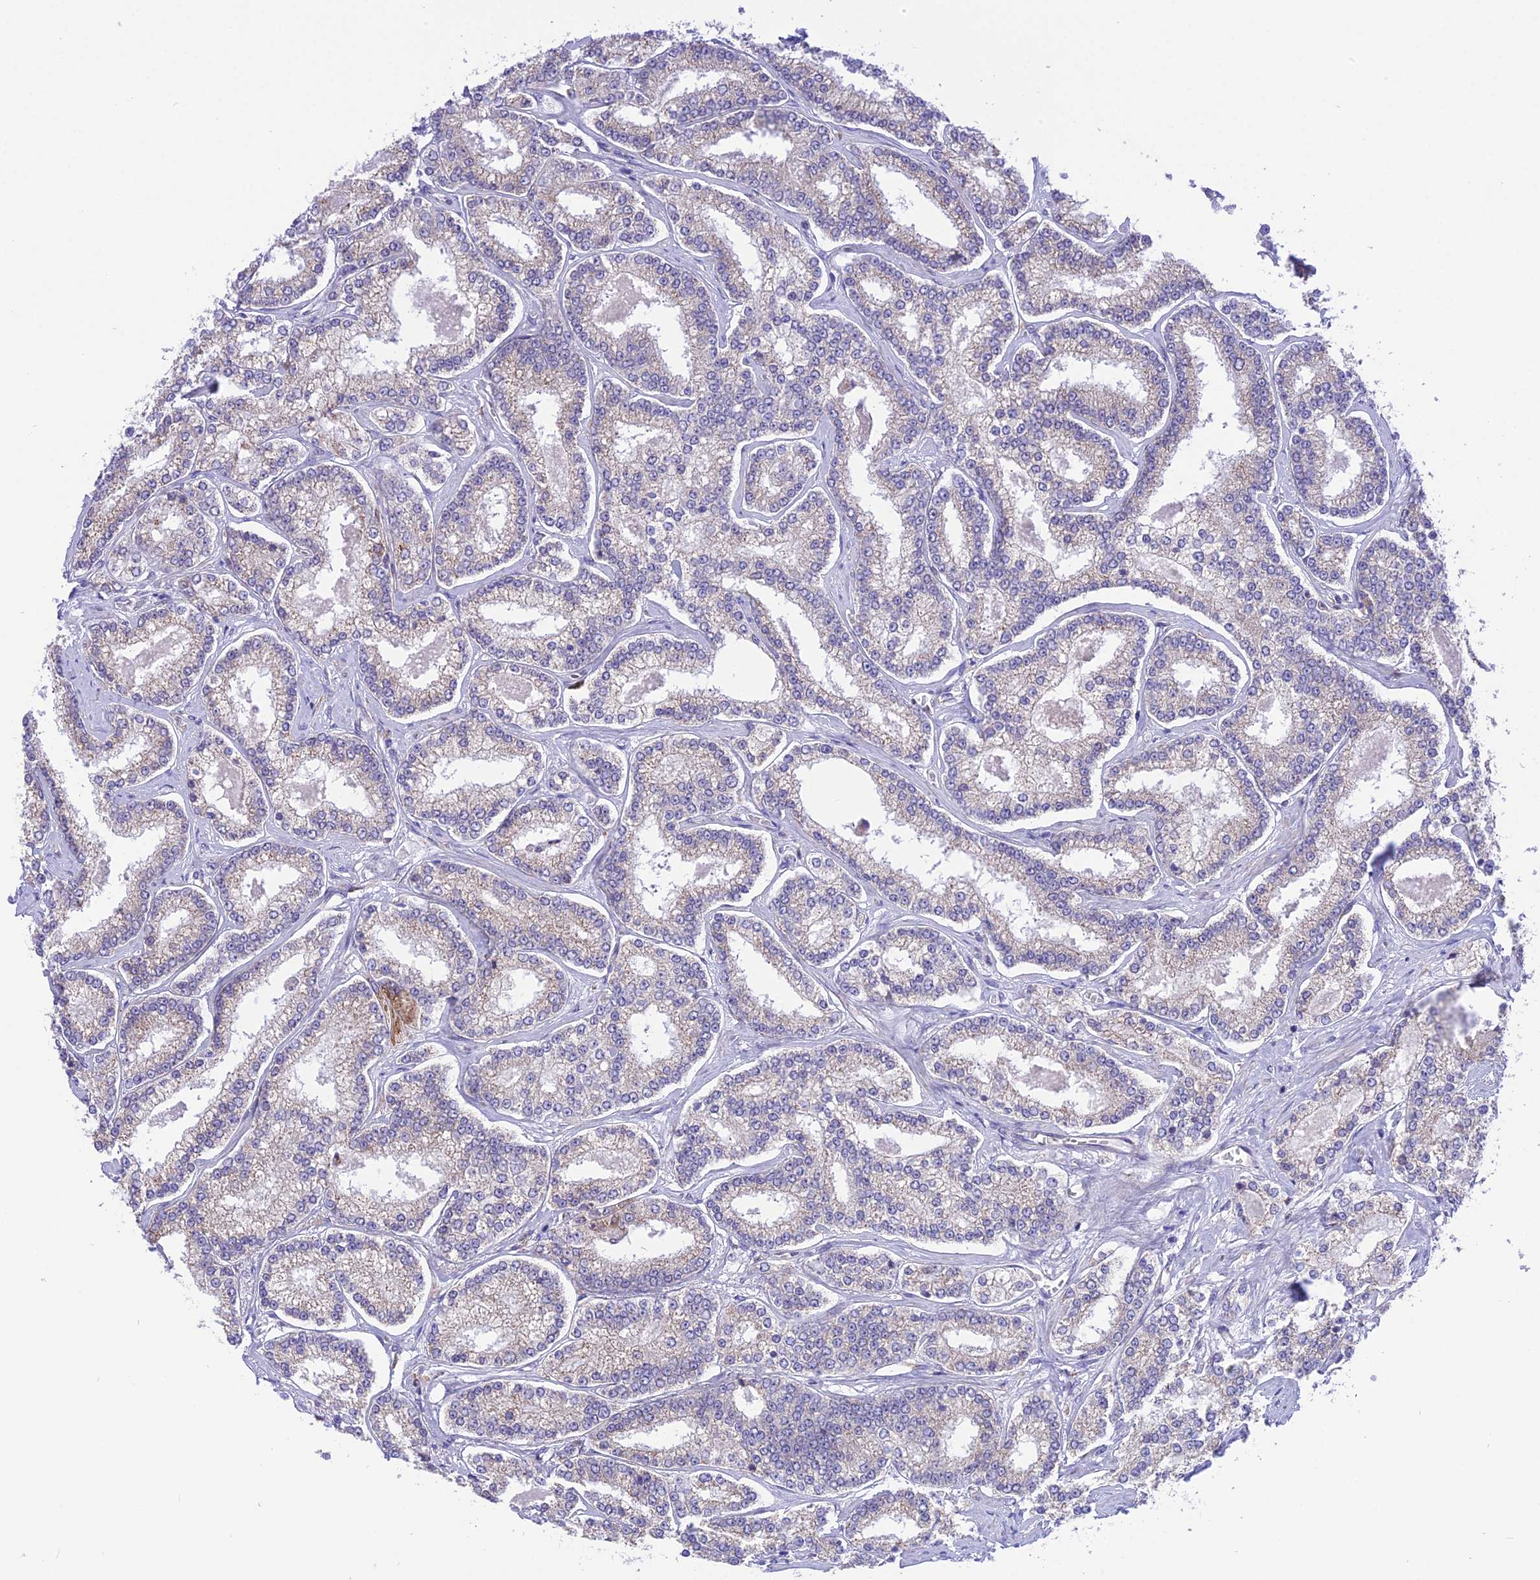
{"staining": {"intensity": "negative", "quantity": "none", "location": "none"}, "tissue": "prostate cancer", "cell_type": "Tumor cells", "image_type": "cancer", "snomed": [{"axis": "morphology", "description": "Normal tissue, NOS"}, {"axis": "morphology", "description": "Adenocarcinoma, High grade"}, {"axis": "topography", "description": "Prostate"}], "caption": "High magnification brightfield microscopy of prostate high-grade adenocarcinoma stained with DAB (brown) and counterstained with hematoxylin (blue): tumor cells show no significant positivity.", "gene": "ARMCX6", "patient": {"sex": "male", "age": 83}}